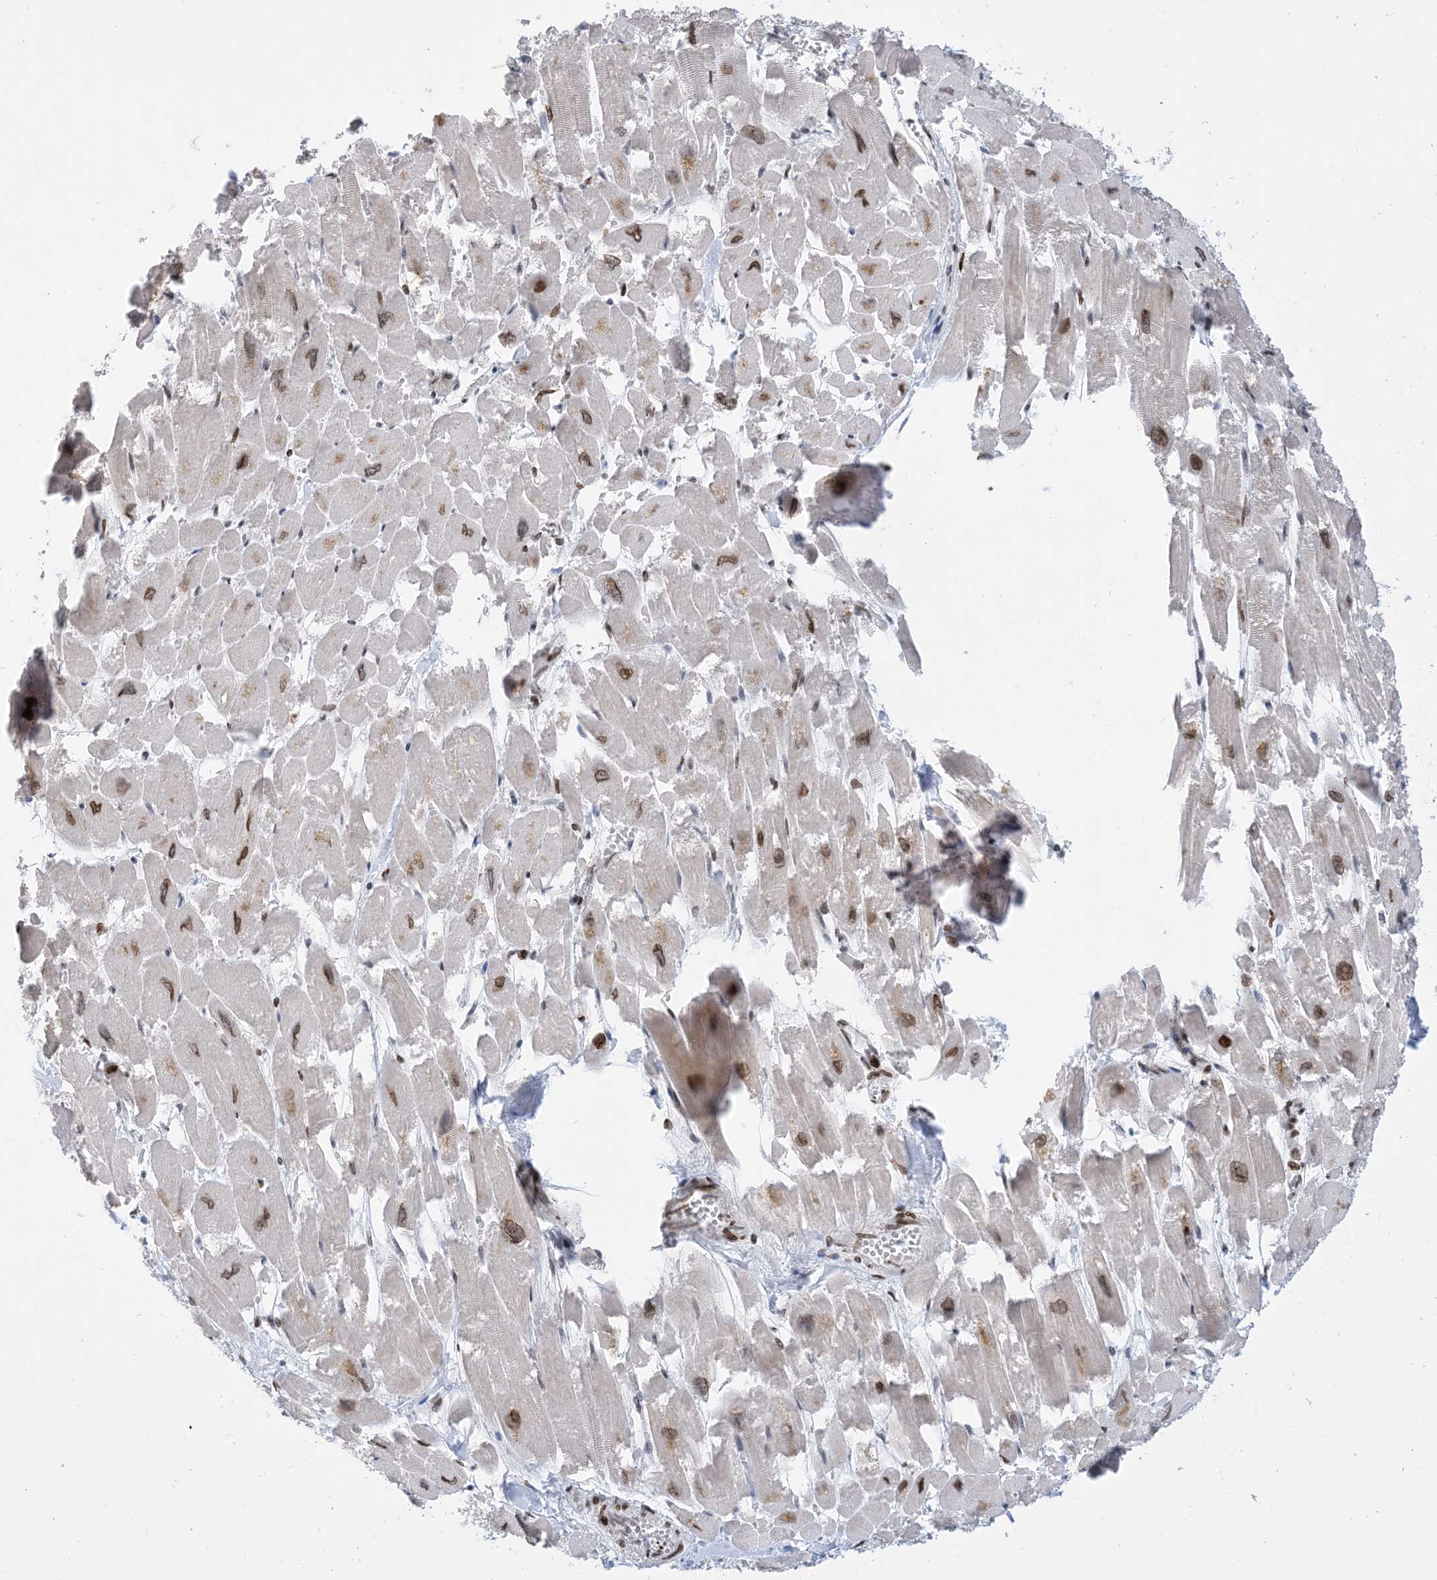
{"staining": {"intensity": "moderate", "quantity": "25%-75%", "location": "nuclear"}, "tissue": "heart muscle", "cell_type": "Cardiomyocytes", "image_type": "normal", "snomed": [{"axis": "morphology", "description": "Normal tissue, NOS"}, {"axis": "topography", "description": "Heart"}], "caption": "Unremarkable heart muscle was stained to show a protein in brown. There is medium levels of moderate nuclear staining in approximately 25%-75% of cardiomyocytes.", "gene": "TSPYL1", "patient": {"sex": "male", "age": 54}}